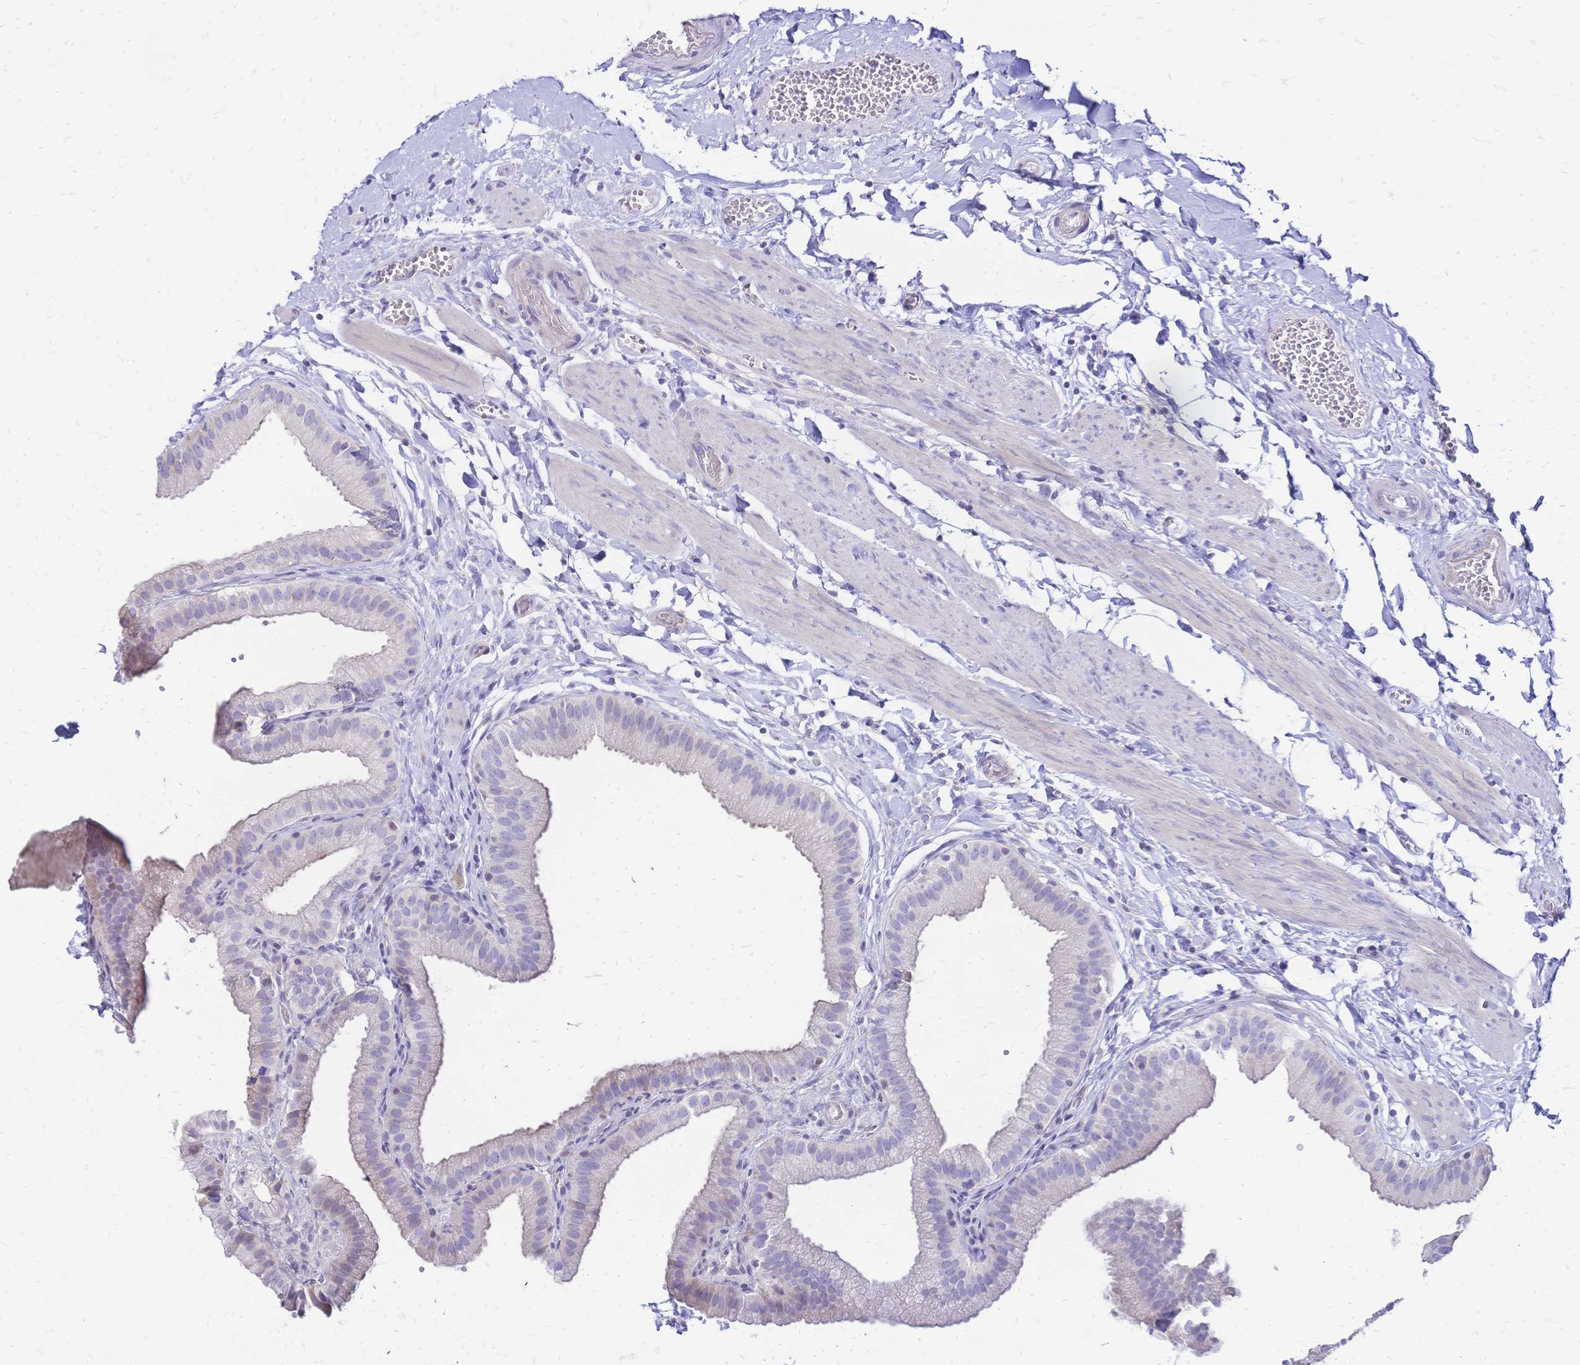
{"staining": {"intensity": "negative", "quantity": "none", "location": "none"}, "tissue": "gallbladder", "cell_type": "Glandular cells", "image_type": "normal", "snomed": [{"axis": "morphology", "description": "Normal tissue, NOS"}, {"axis": "topography", "description": "Gallbladder"}], "caption": "Immunohistochemical staining of unremarkable gallbladder displays no significant positivity in glandular cells. (DAB (3,3'-diaminobenzidine) IHC, high magnification).", "gene": "IL2RA", "patient": {"sex": "female", "age": 63}}